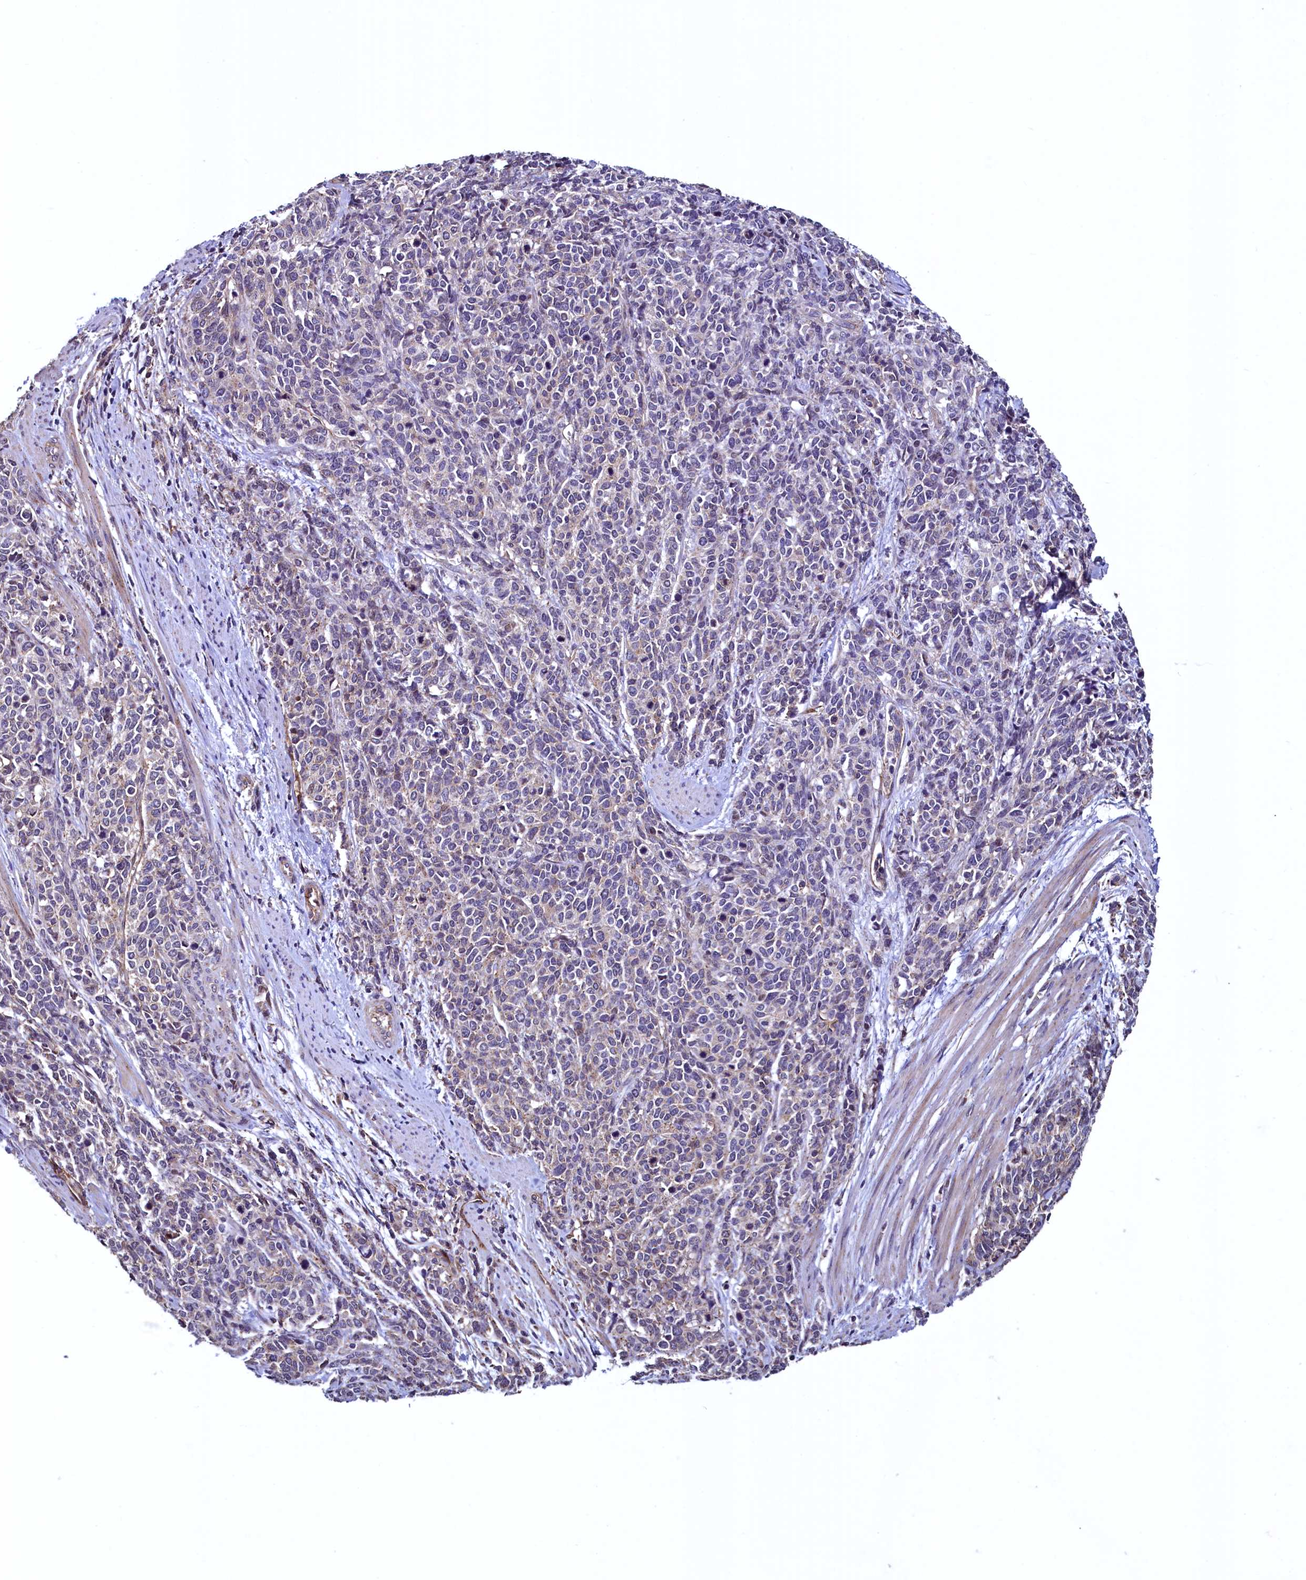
{"staining": {"intensity": "weak", "quantity": "<25%", "location": "cytoplasmic/membranous"}, "tissue": "cervical cancer", "cell_type": "Tumor cells", "image_type": "cancer", "snomed": [{"axis": "morphology", "description": "Squamous cell carcinoma, NOS"}, {"axis": "topography", "description": "Cervix"}], "caption": "DAB immunohistochemical staining of human squamous cell carcinoma (cervical) demonstrates no significant staining in tumor cells.", "gene": "PALM", "patient": {"sex": "female", "age": 60}}